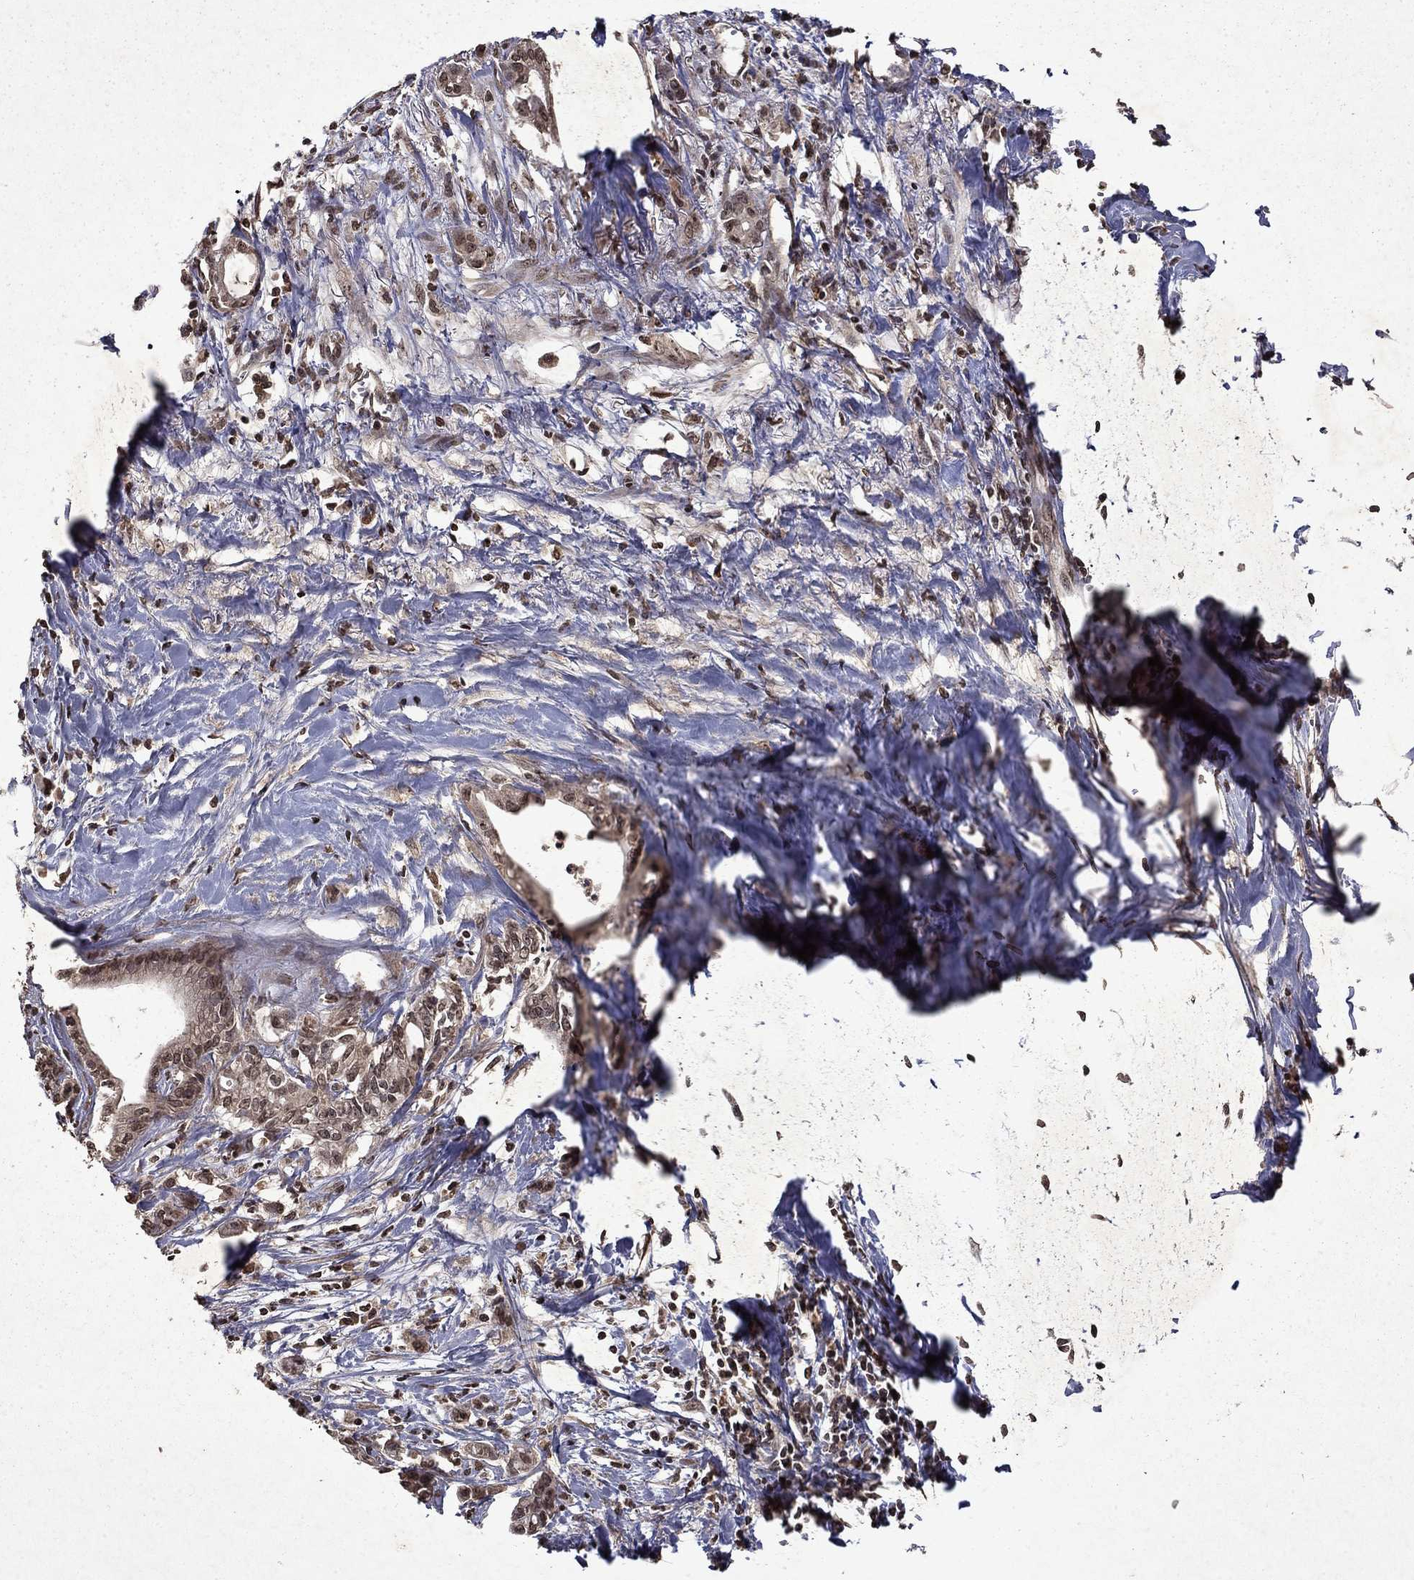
{"staining": {"intensity": "weak", "quantity": "25%-75%", "location": "cytoplasmic/membranous,nuclear"}, "tissue": "pancreatic cancer", "cell_type": "Tumor cells", "image_type": "cancer", "snomed": [{"axis": "morphology", "description": "Adenocarcinoma, NOS"}, {"axis": "topography", "description": "Pancreas"}], "caption": "Immunohistochemical staining of pancreatic adenocarcinoma exhibits low levels of weak cytoplasmic/membranous and nuclear protein staining in about 25%-75% of tumor cells.", "gene": "PIN4", "patient": {"sex": "male", "age": 71}}